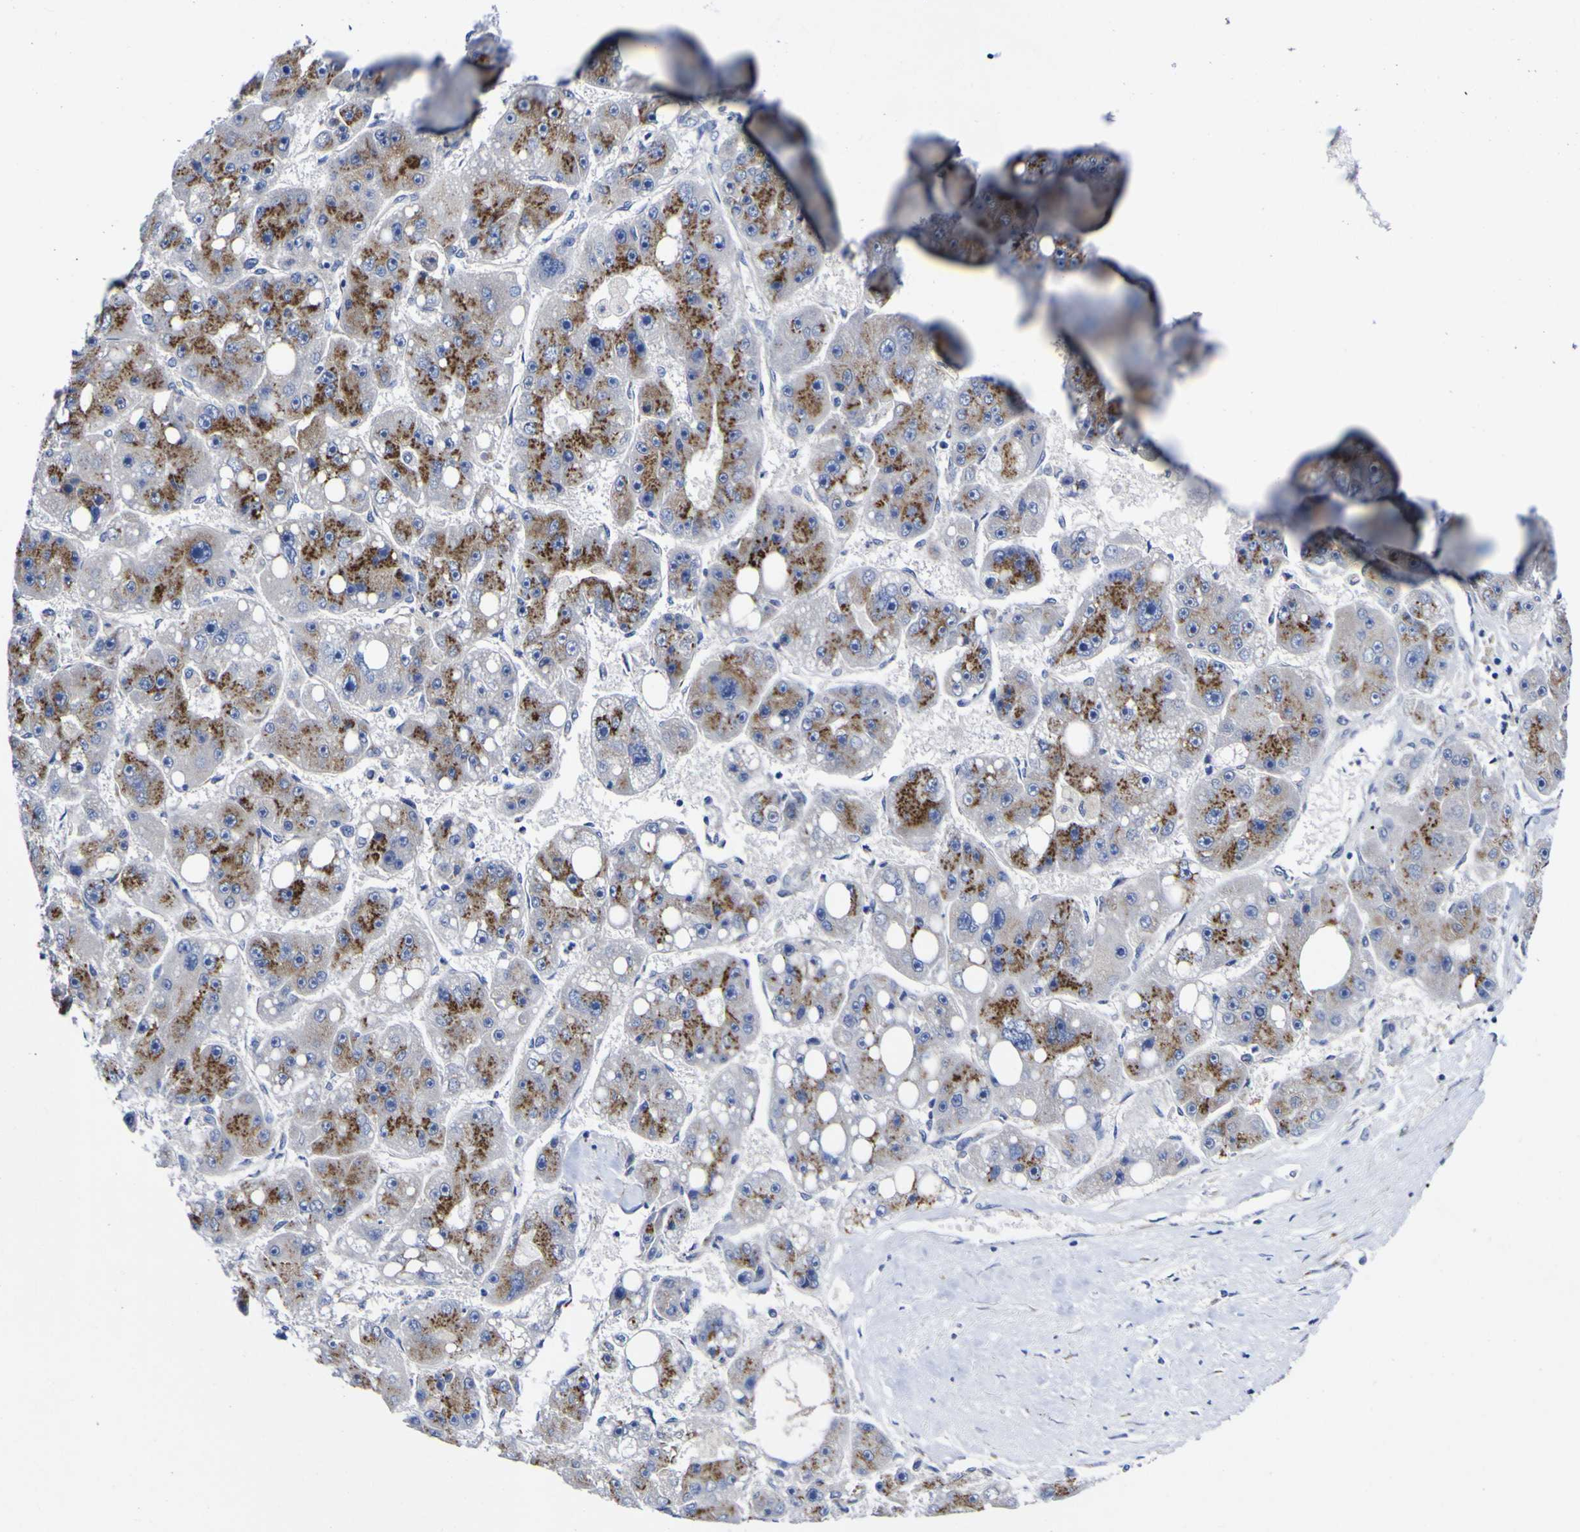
{"staining": {"intensity": "moderate", "quantity": ">75%", "location": "cytoplasmic/membranous"}, "tissue": "liver cancer", "cell_type": "Tumor cells", "image_type": "cancer", "snomed": [{"axis": "morphology", "description": "Carcinoma, Hepatocellular, NOS"}, {"axis": "topography", "description": "Liver"}], "caption": "DAB immunohistochemical staining of liver cancer demonstrates moderate cytoplasmic/membranous protein staining in about >75% of tumor cells.", "gene": "GOLM1", "patient": {"sex": "female", "age": 61}}